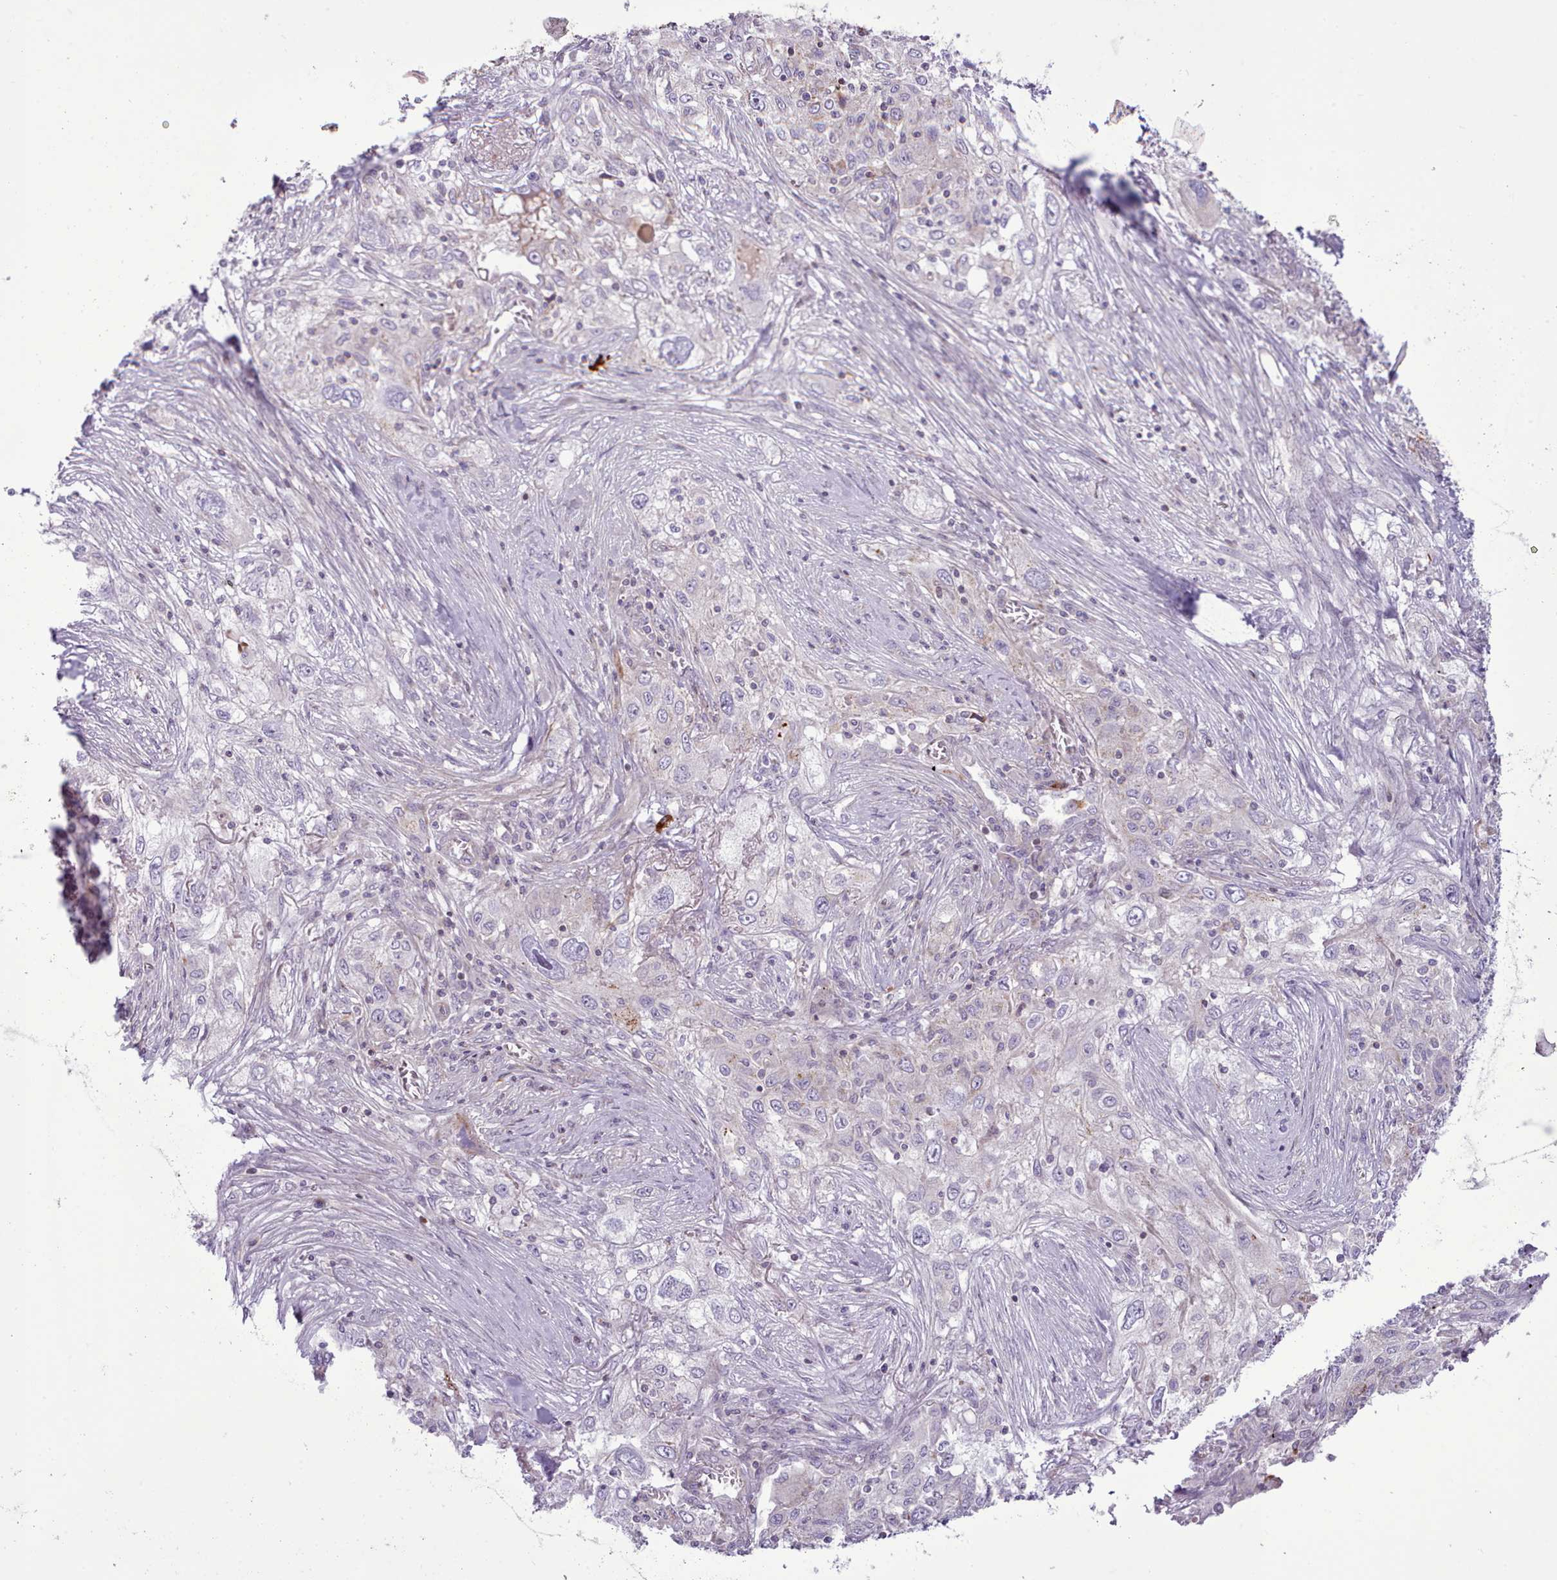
{"staining": {"intensity": "negative", "quantity": "none", "location": "none"}, "tissue": "lung cancer", "cell_type": "Tumor cells", "image_type": "cancer", "snomed": [{"axis": "morphology", "description": "Squamous cell carcinoma, NOS"}, {"axis": "topography", "description": "Lung"}], "caption": "Photomicrograph shows no protein expression in tumor cells of lung squamous cell carcinoma tissue.", "gene": "TENT4B", "patient": {"sex": "female", "age": 69}}